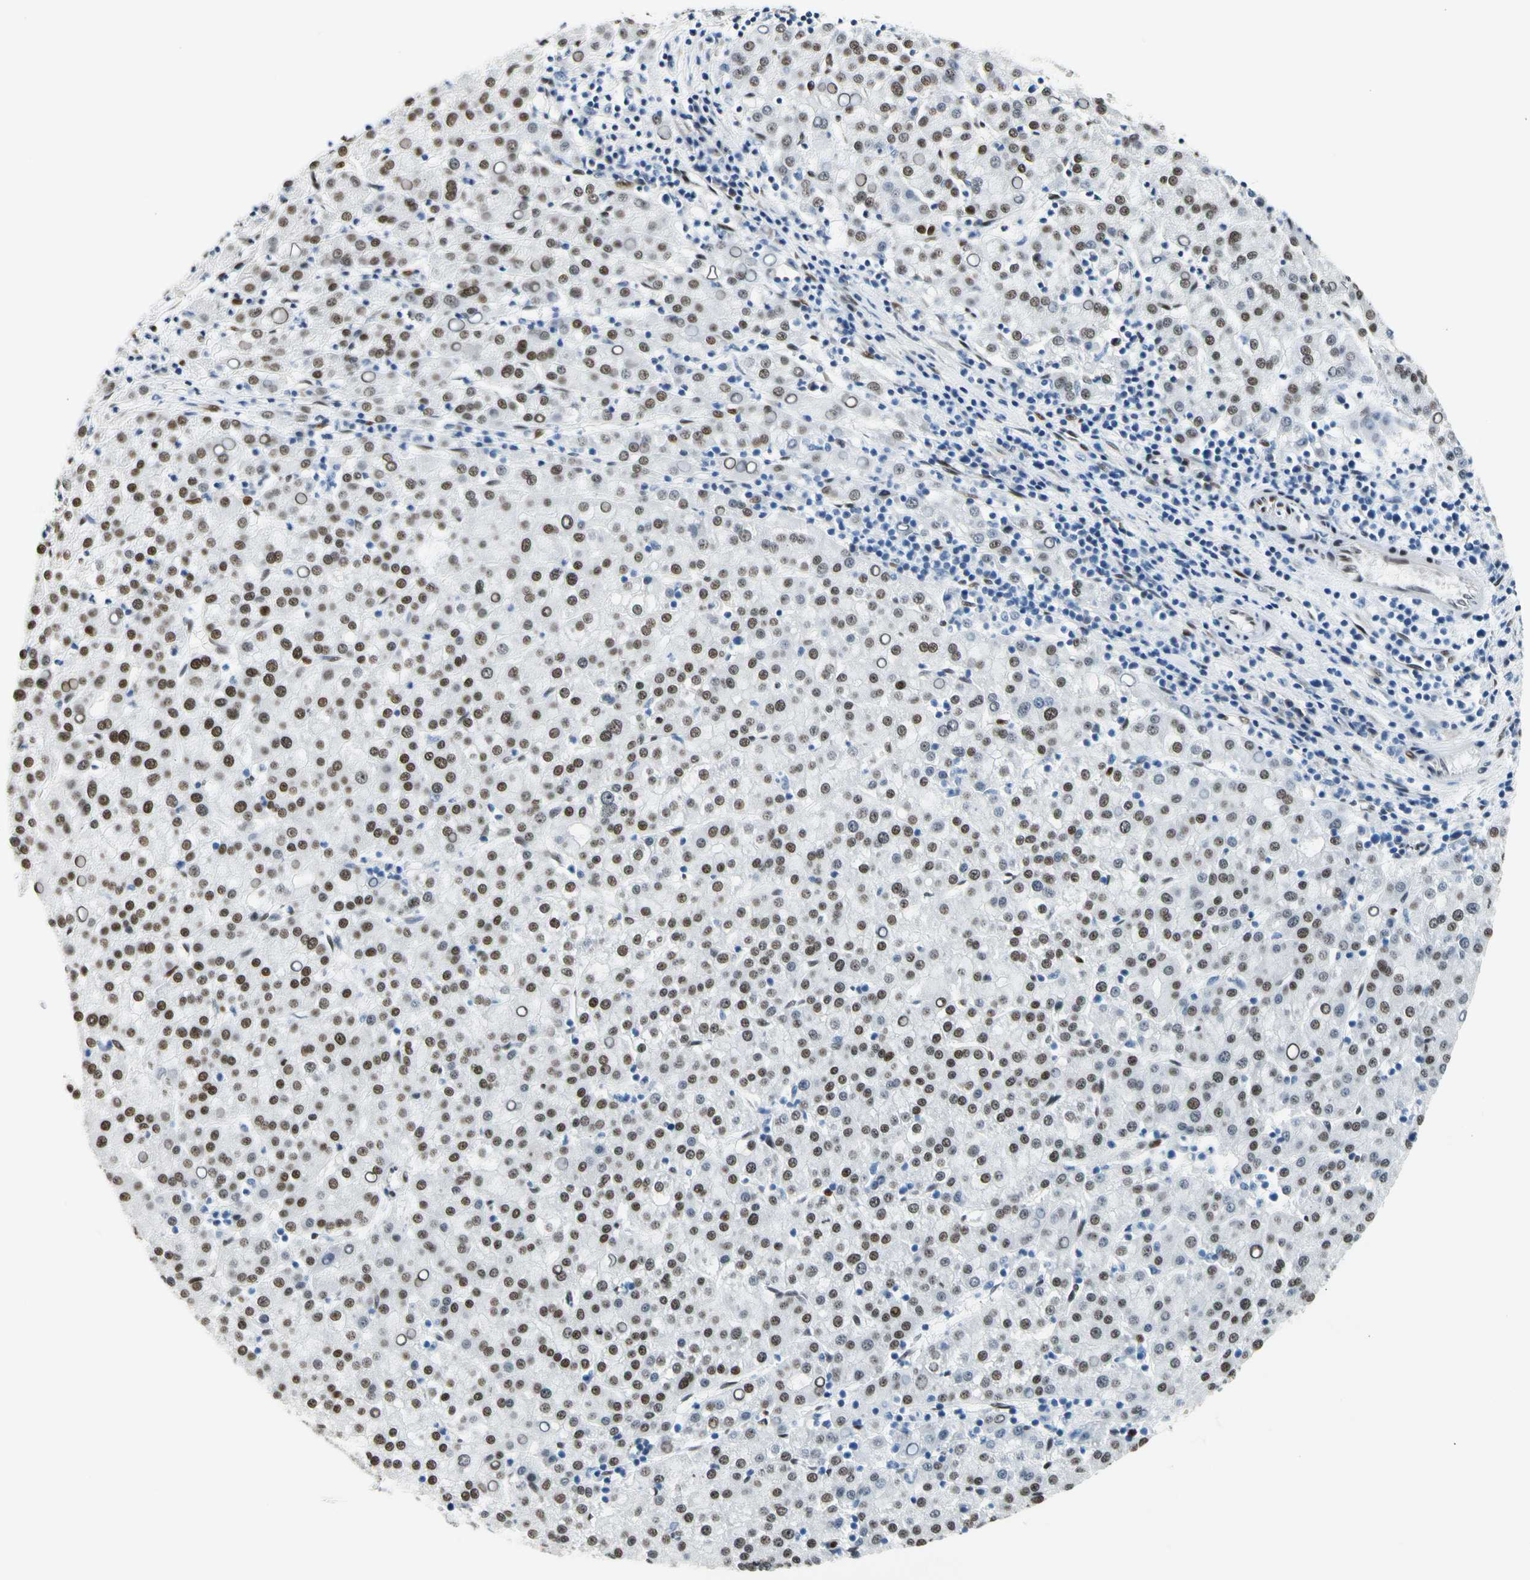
{"staining": {"intensity": "moderate", "quantity": ">75%", "location": "nuclear"}, "tissue": "liver cancer", "cell_type": "Tumor cells", "image_type": "cancer", "snomed": [{"axis": "morphology", "description": "Carcinoma, Hepatocellular, NOS"}, {"axis": "topography", "description": "Liver"}], "caption": "A medium amount of moderate nuclear staining is seen in approximately >75% of tumor cells in liver cancer tissue. The staining was performed using DAB to visualize the protein expression in brown, while the nuclei were stained in blue with hematoxylin (Magnification: 20x).", "gene": "NFIA", "patient": {"sex": "female", "age": 58}}